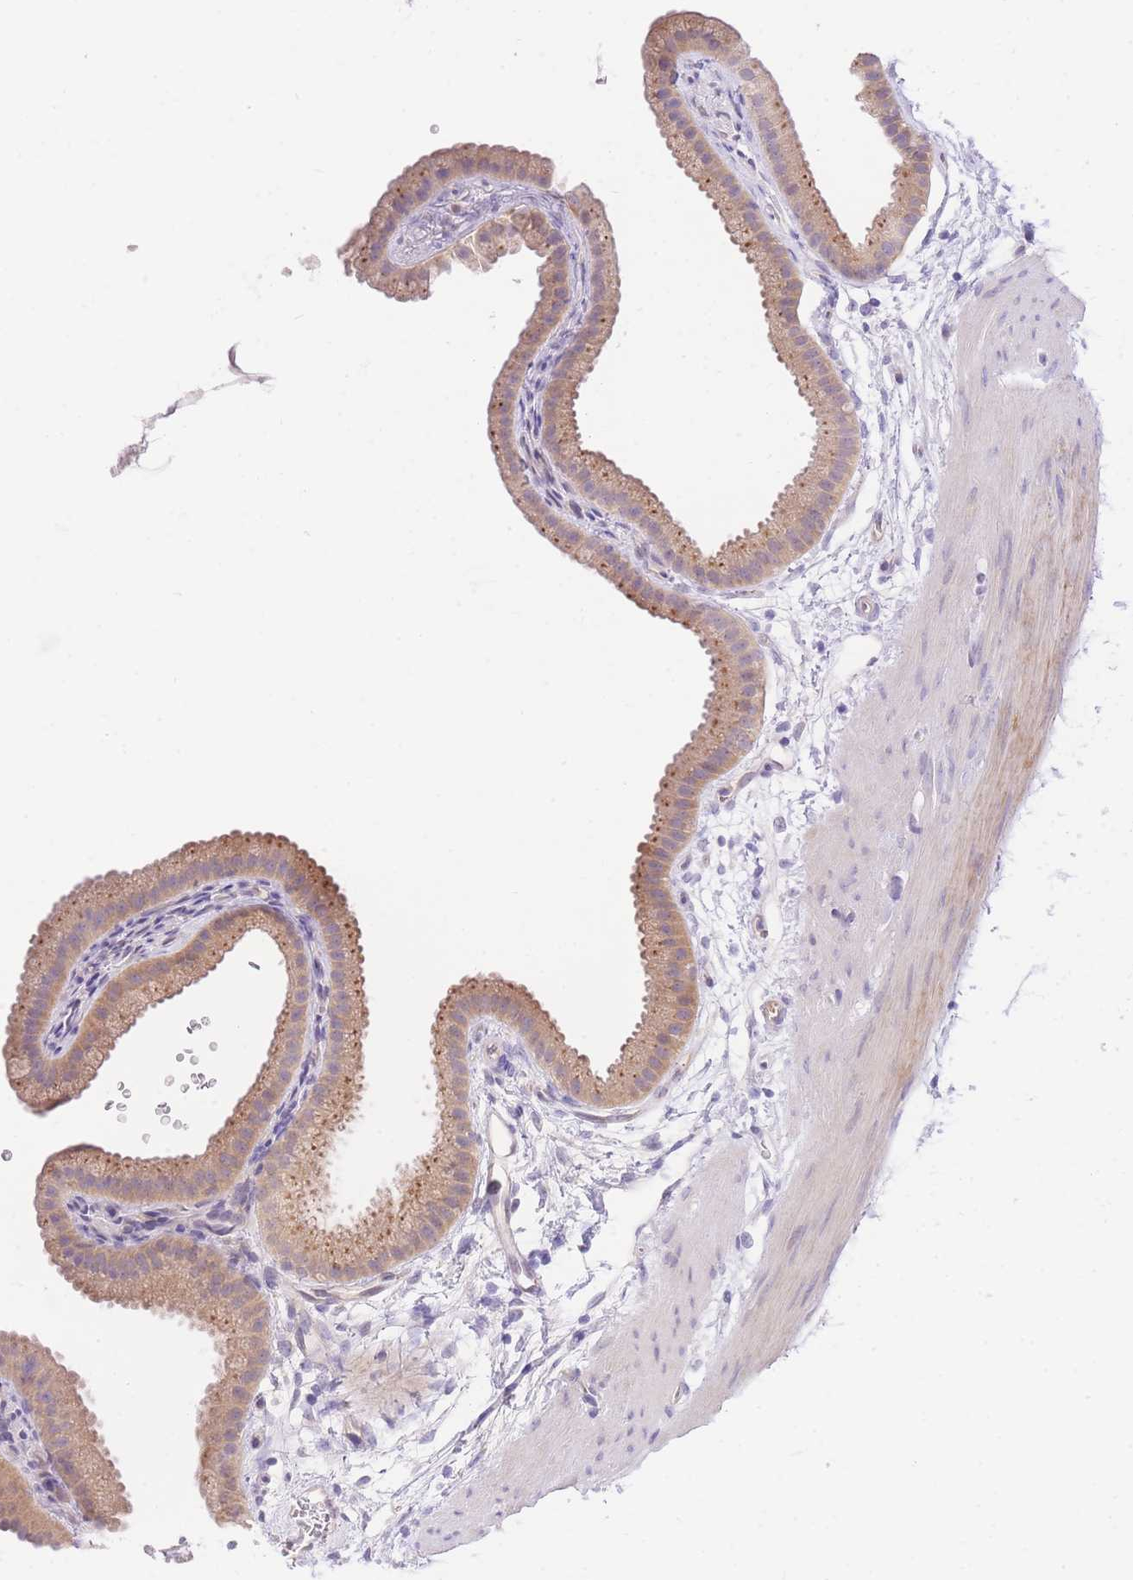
{"staining": {"intensity": "moderate", "quantity": ">75%", "location": "cytoplasmic/membranous"}, "tissue": "gallbladder", "cell_type": "Glandular cells", "image_type": "normal", "snomed": [{"axis": "morphology", "description": "Normal tissue, NOS"}, {"axis": "topography", "description": "Gallbladder"}], "caption": "IHC (DAB (3,3'-diaminobenzidine)) staining of normal gallbladder shows moderate cytoplasmic/membranous protein staining in approximately >75% of glandular cells.", "gene": "LIPH", "patient": {"sex": "female", "age": 64}}